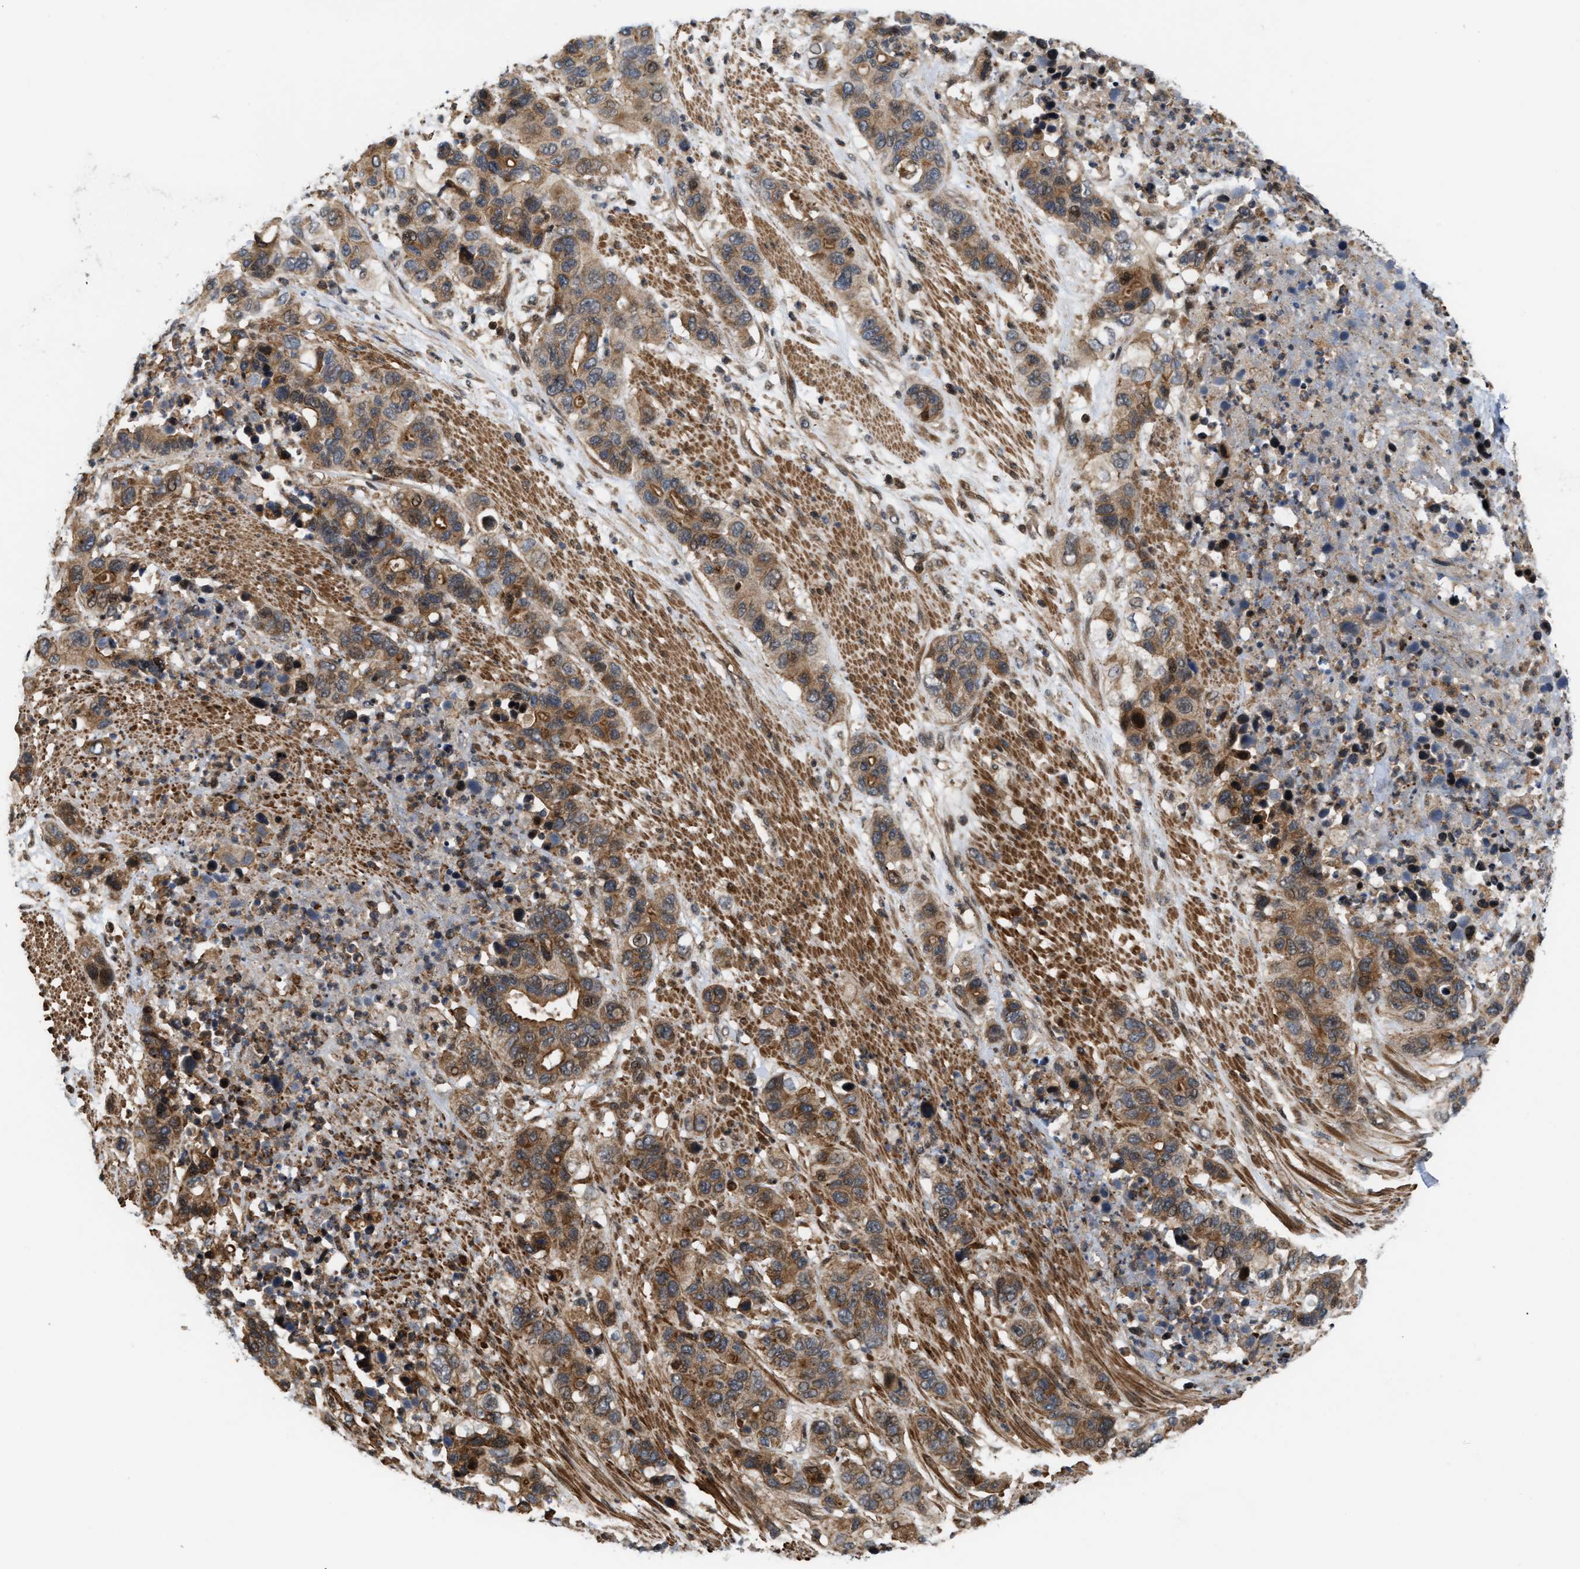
{"staining": {"intensity": "moderate", "quantity": ">75%", "location": "cytoplasmic/membranous"}, "tissue": "pancreatic cancer", "cell_type": "Tumor cells", "image_type": "cancer", "snomed": [{"axis": "morphology", "description": "Adenocarcinoma, NOS"}, {"axis": "topography", "description": "Pancreas"}], "caption": "Protein analysis of pancreatic cancer (adenocarcinoma) tissue exhibits moderate cytoplasmic/membranous staining in approximately >75% of tumor cells.", "gene": "STAU2", "patient": {"sex": "female", "age": 71}}